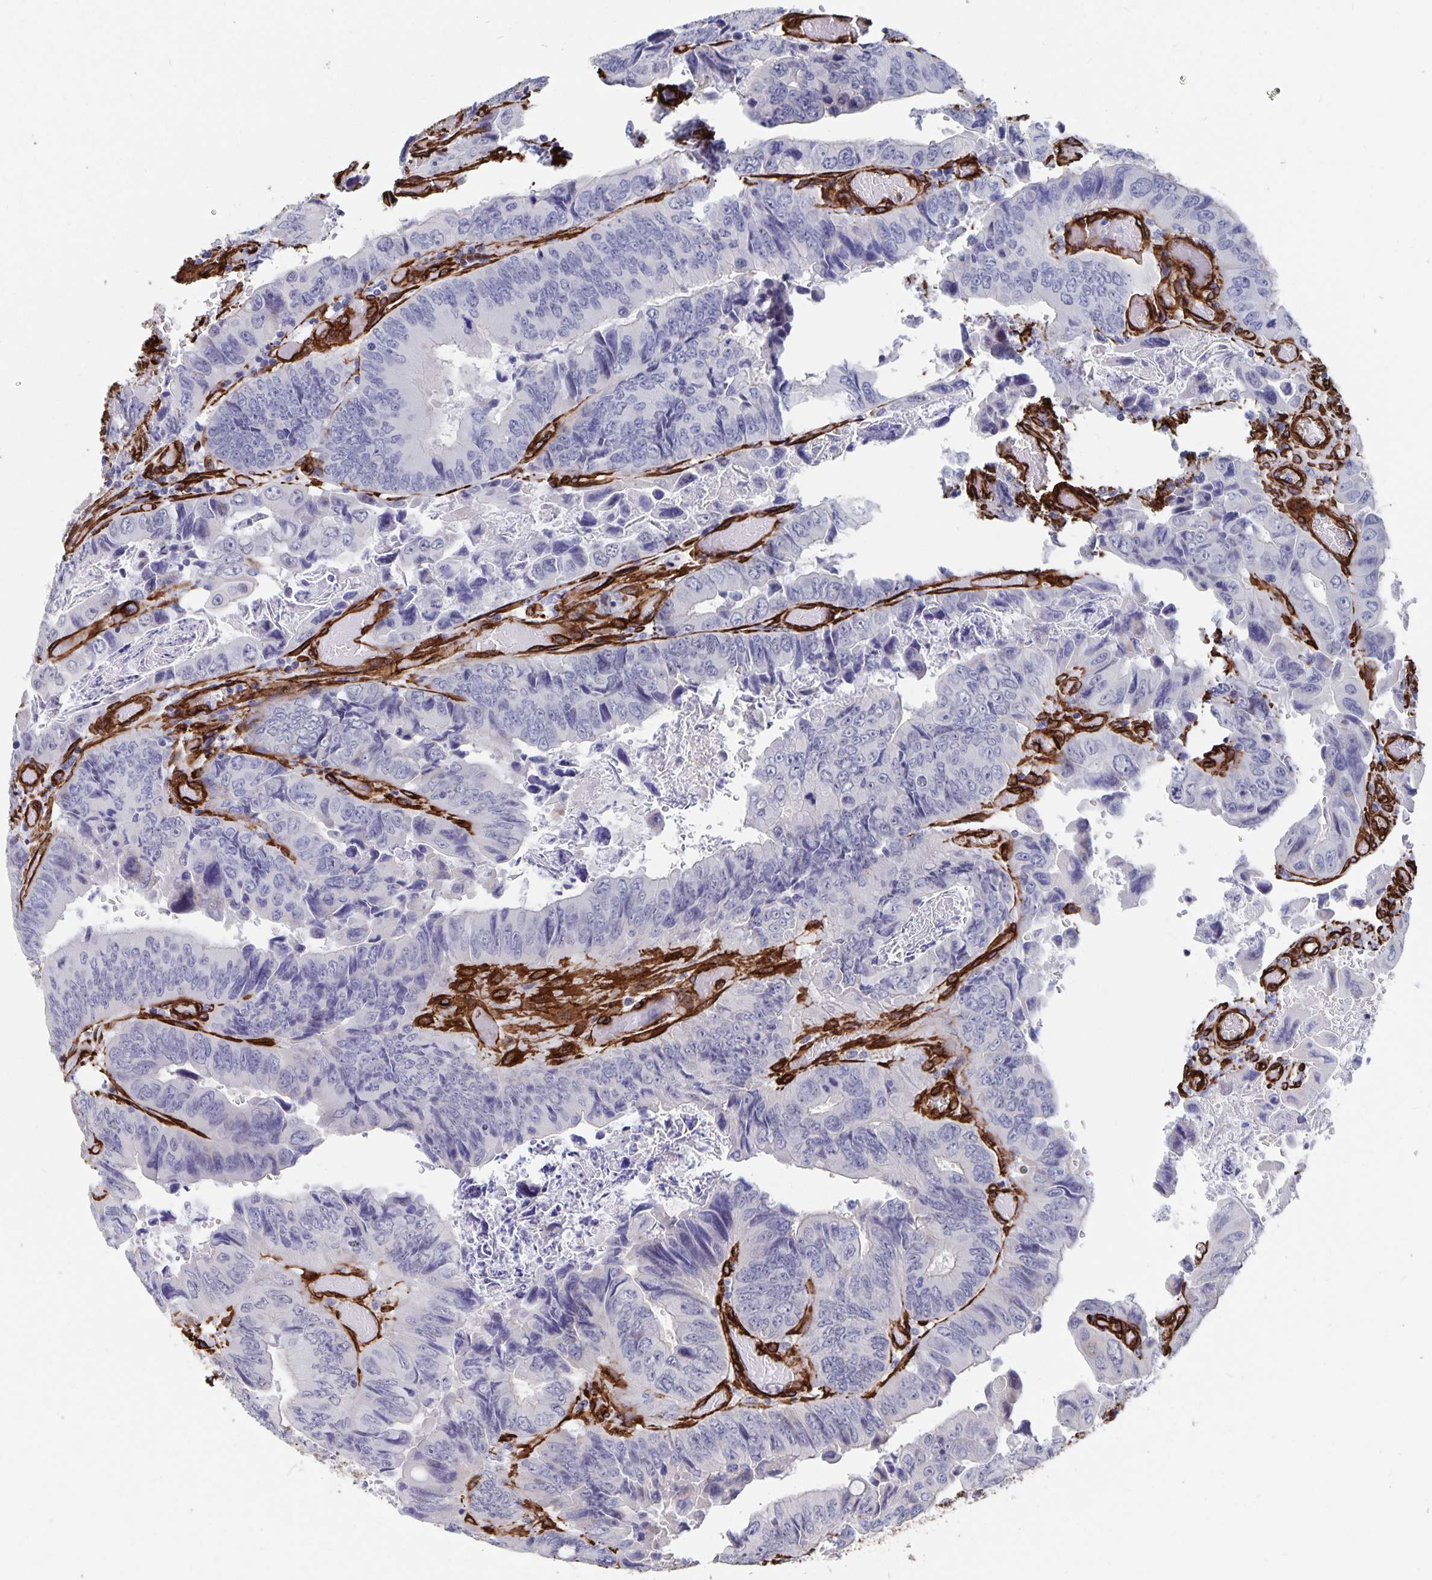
{"staining": {"intensity": "negative", "quantity": "none", "location": "none"}, "tissue": "colorectal cancer", "cell_type": "Tumor cells", "image_type": "cancer", "snomed": [{"axis": "morphology", "description": "Adenocarcinoma, NOS"}, {"axis": "topography", "description": "Colon"}], "caption": "This is a micrograph of IHC staining of colorectal cancer, which shows no positivity in tumor cells. (Immunohistochemistry, brightfield microscopy, high magnification).", "gene": "DCHS2", "patient": {"sex": "female", "age": 84}}